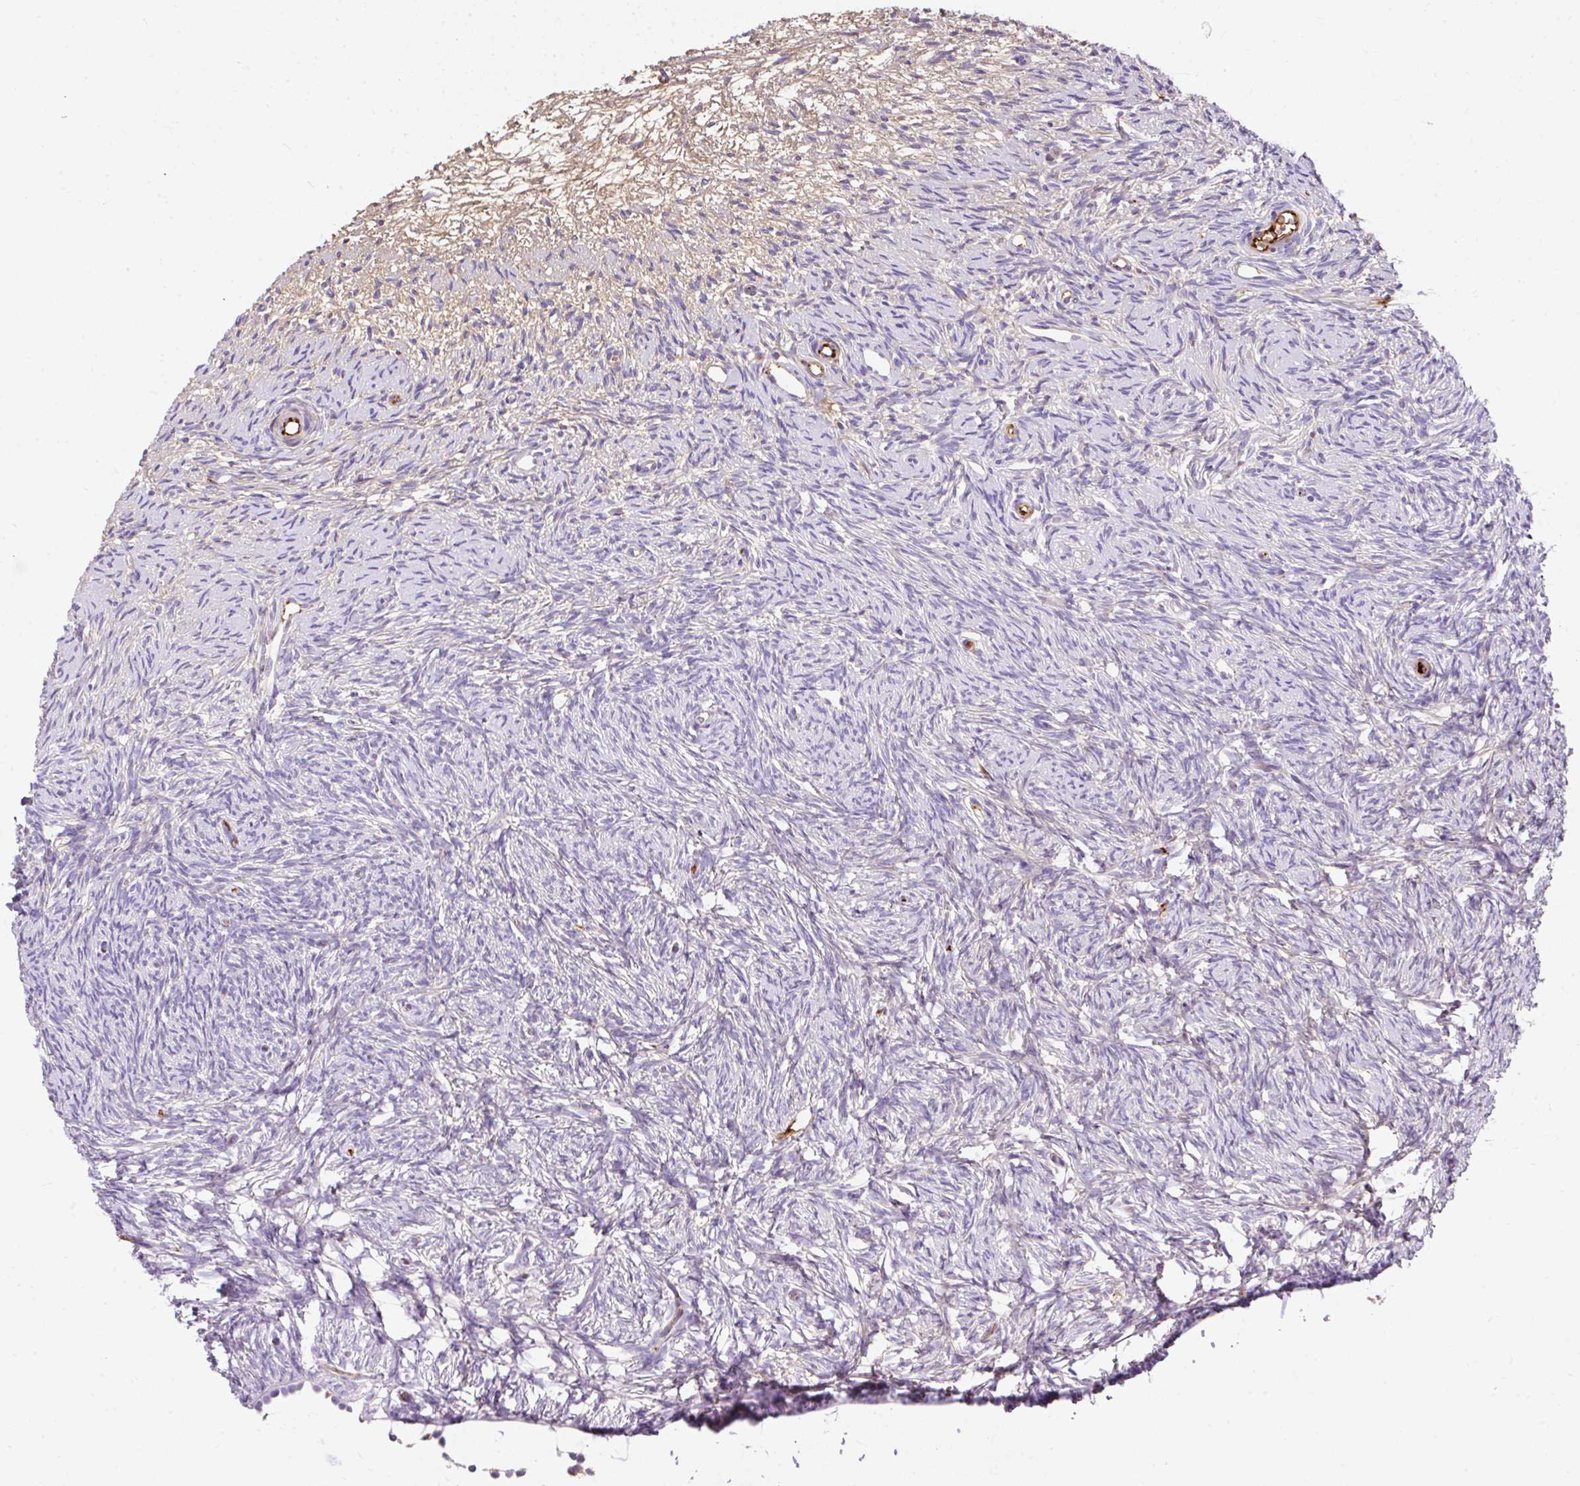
{"staining": {"intensity": "negative", "quantity": "none", "location": "none"}, "tissue": "ovary", "cell_type": "Ovarian stroma cells", "image_type": "normal", "snomed": [{"axis": "morphology", "description": "Normal tissue, NOS"}, {"axis": "topography", "description": "Ovary"}], "caption": "High magnification brightfield microscopy of benign ovary stained with DAB (brown) and counterstained with hematoxylin (blue): ovarian stroma cells show no significant positivity.", "gene": "APOC2", "patient": {"sex": "female", "age": 51}}